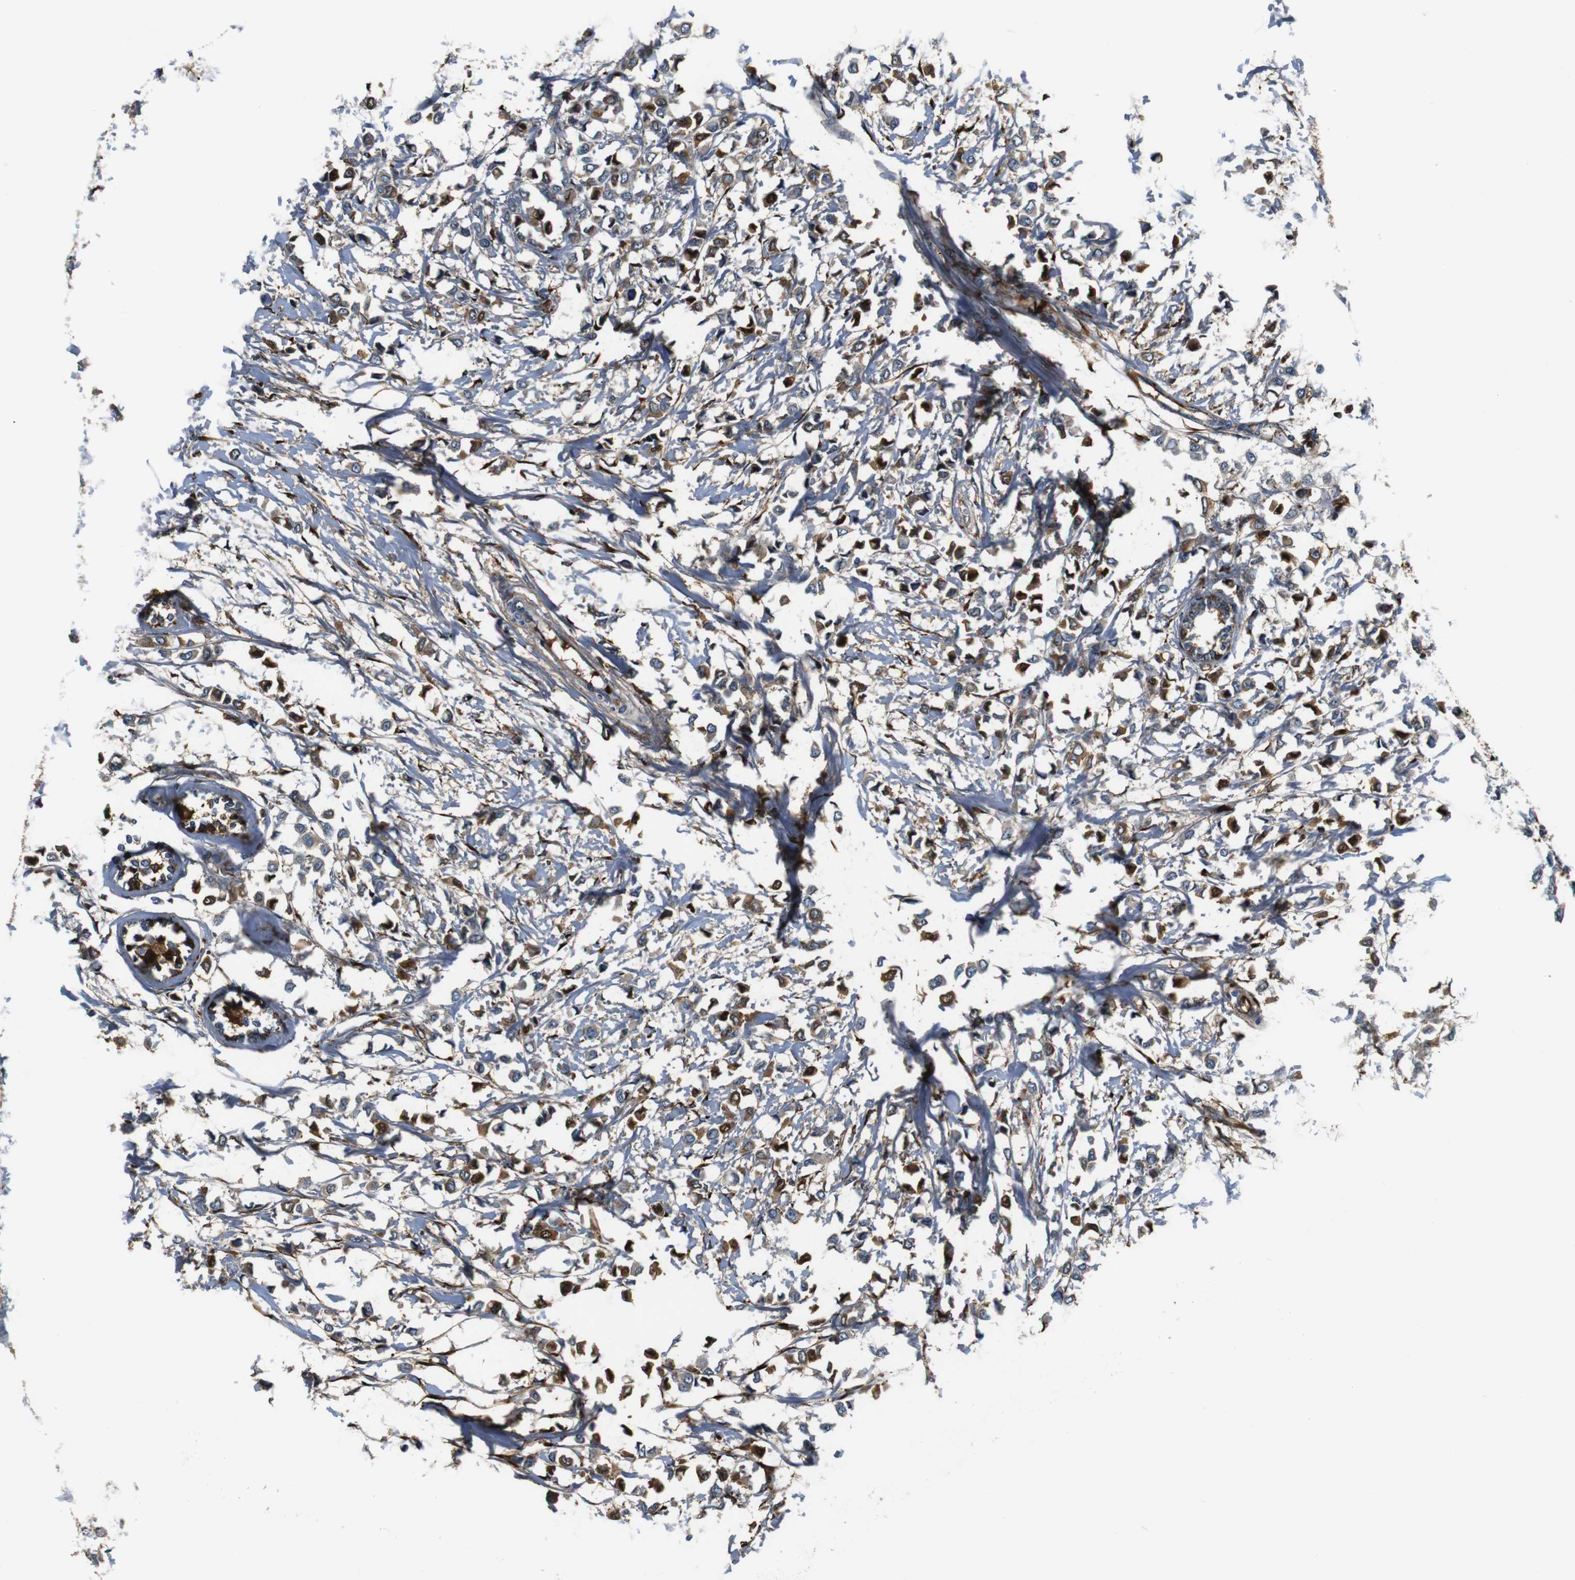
{"staining": {"intensity": "strong", "quantity": "<25%", "location": "cytoplasmic/membranous"}, "tissue": "breast cancer", "cell_type": "Tumor cells", "image_type": "cancer", "snomed": [{"axis": "morphology", "description": "Lobular carcinoma"}, {"axis": "topography", "description": "Breast"}], "caption": "A high-resolution image shows immunohistochemistry (IHC) staining of lobular carcinoma (breast), which shows strong cytoplasmic/membranous staining in approximately <25% of tumor cells.", "gene": "COL1A1", "patient": {"sex": "female", "age": 51}}